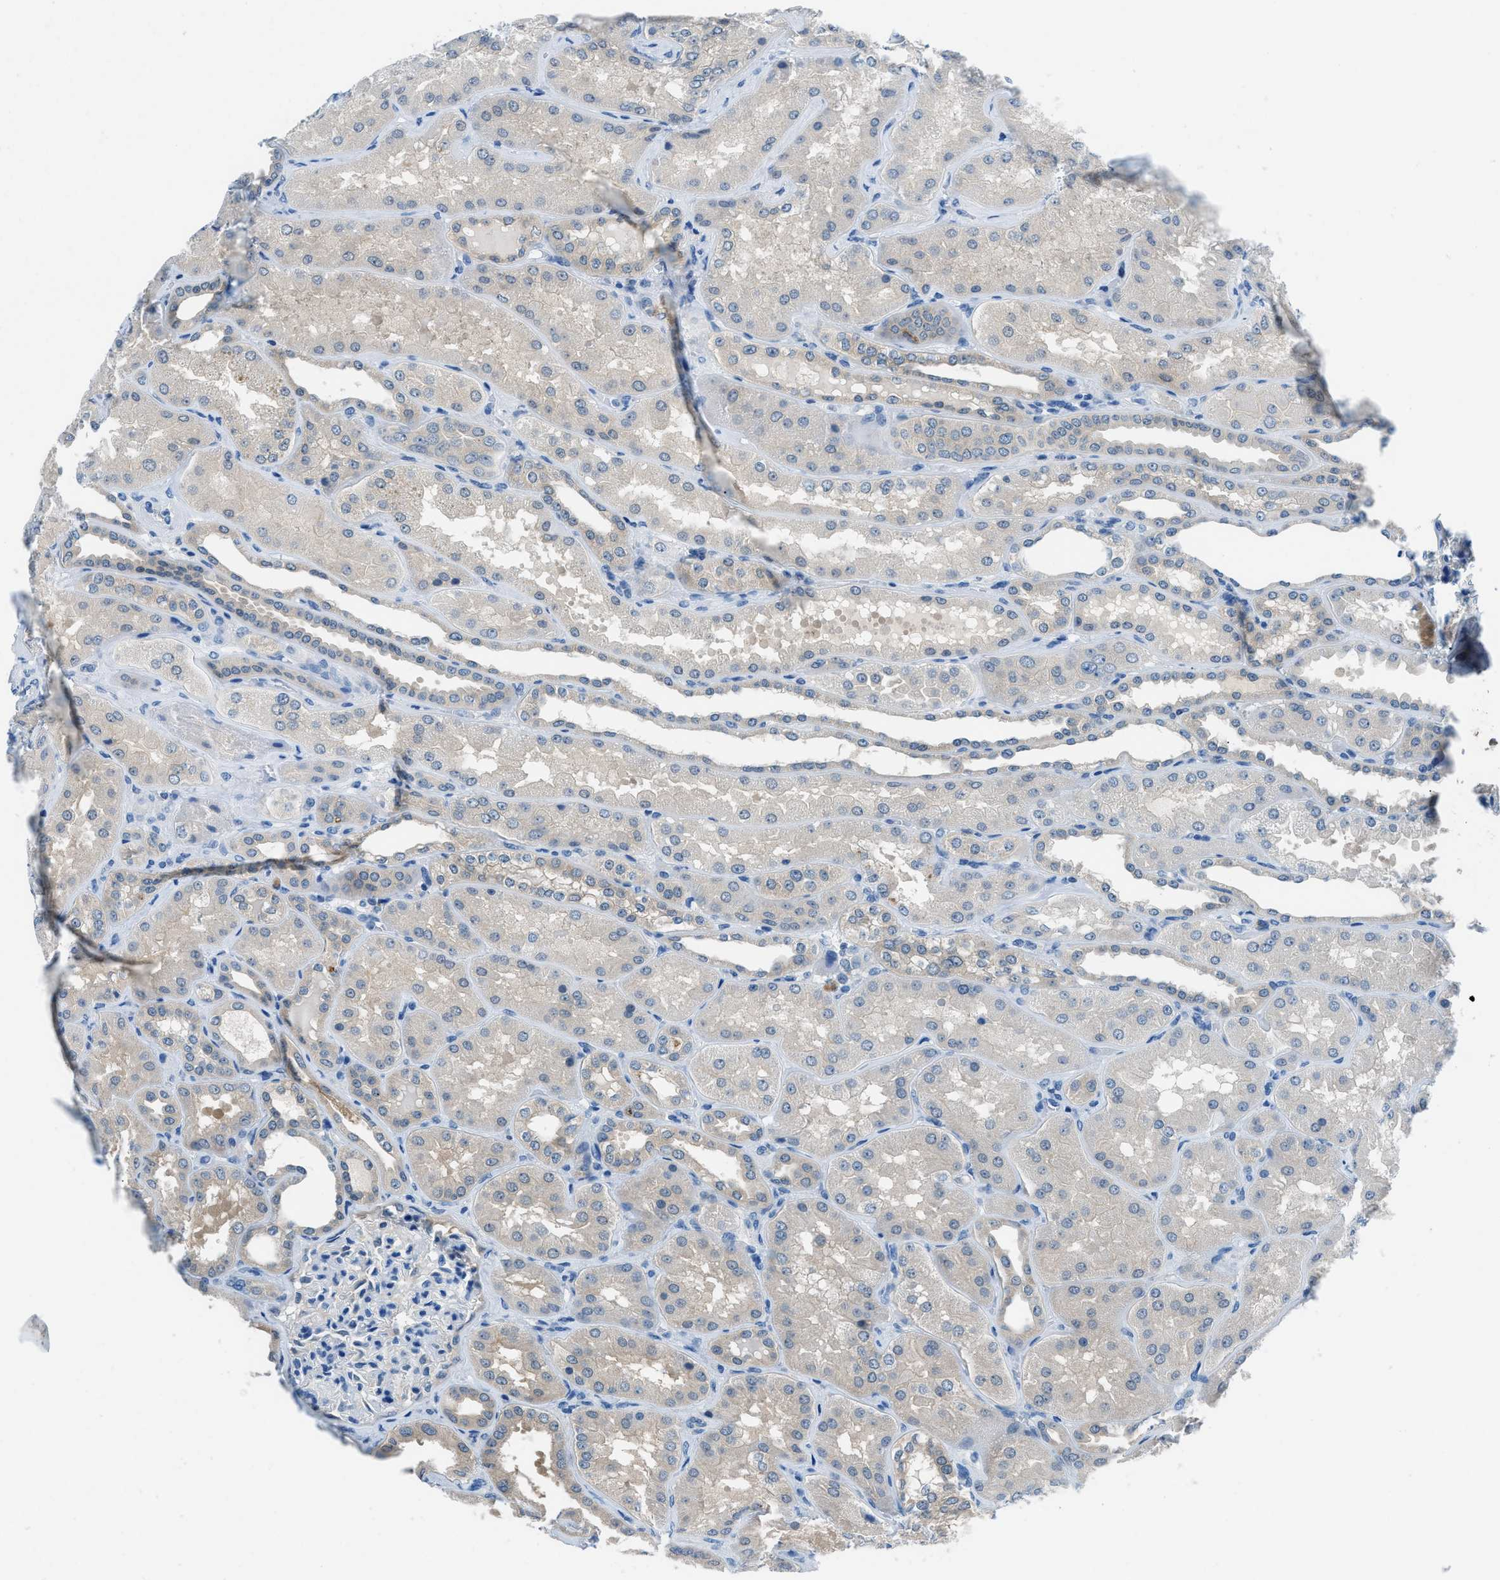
{"staining": {"intensity": "negative", "quantity": "none", "location": "none"}, "tissue": "kidney", "cell_type": "Cells in glomeruli", "image_type": "normal", "snomed": [{"axis": "morphology", "description": "Normal tissue, NOS"}, {"axis": "topography", "description": "Kidney"}], "caption": "A photomicrograph of kidney stained for a protein shows no brown staining in cells in glomeruli. (Stains: DAB (3,3'-diaminobenzidine) immunohistochemistry with hematoxylin counter stain, Microscopy: brightfield microscopy at high magnification).", "gene": "ACP1", "patient": {"sex": "female", "age": 56}}